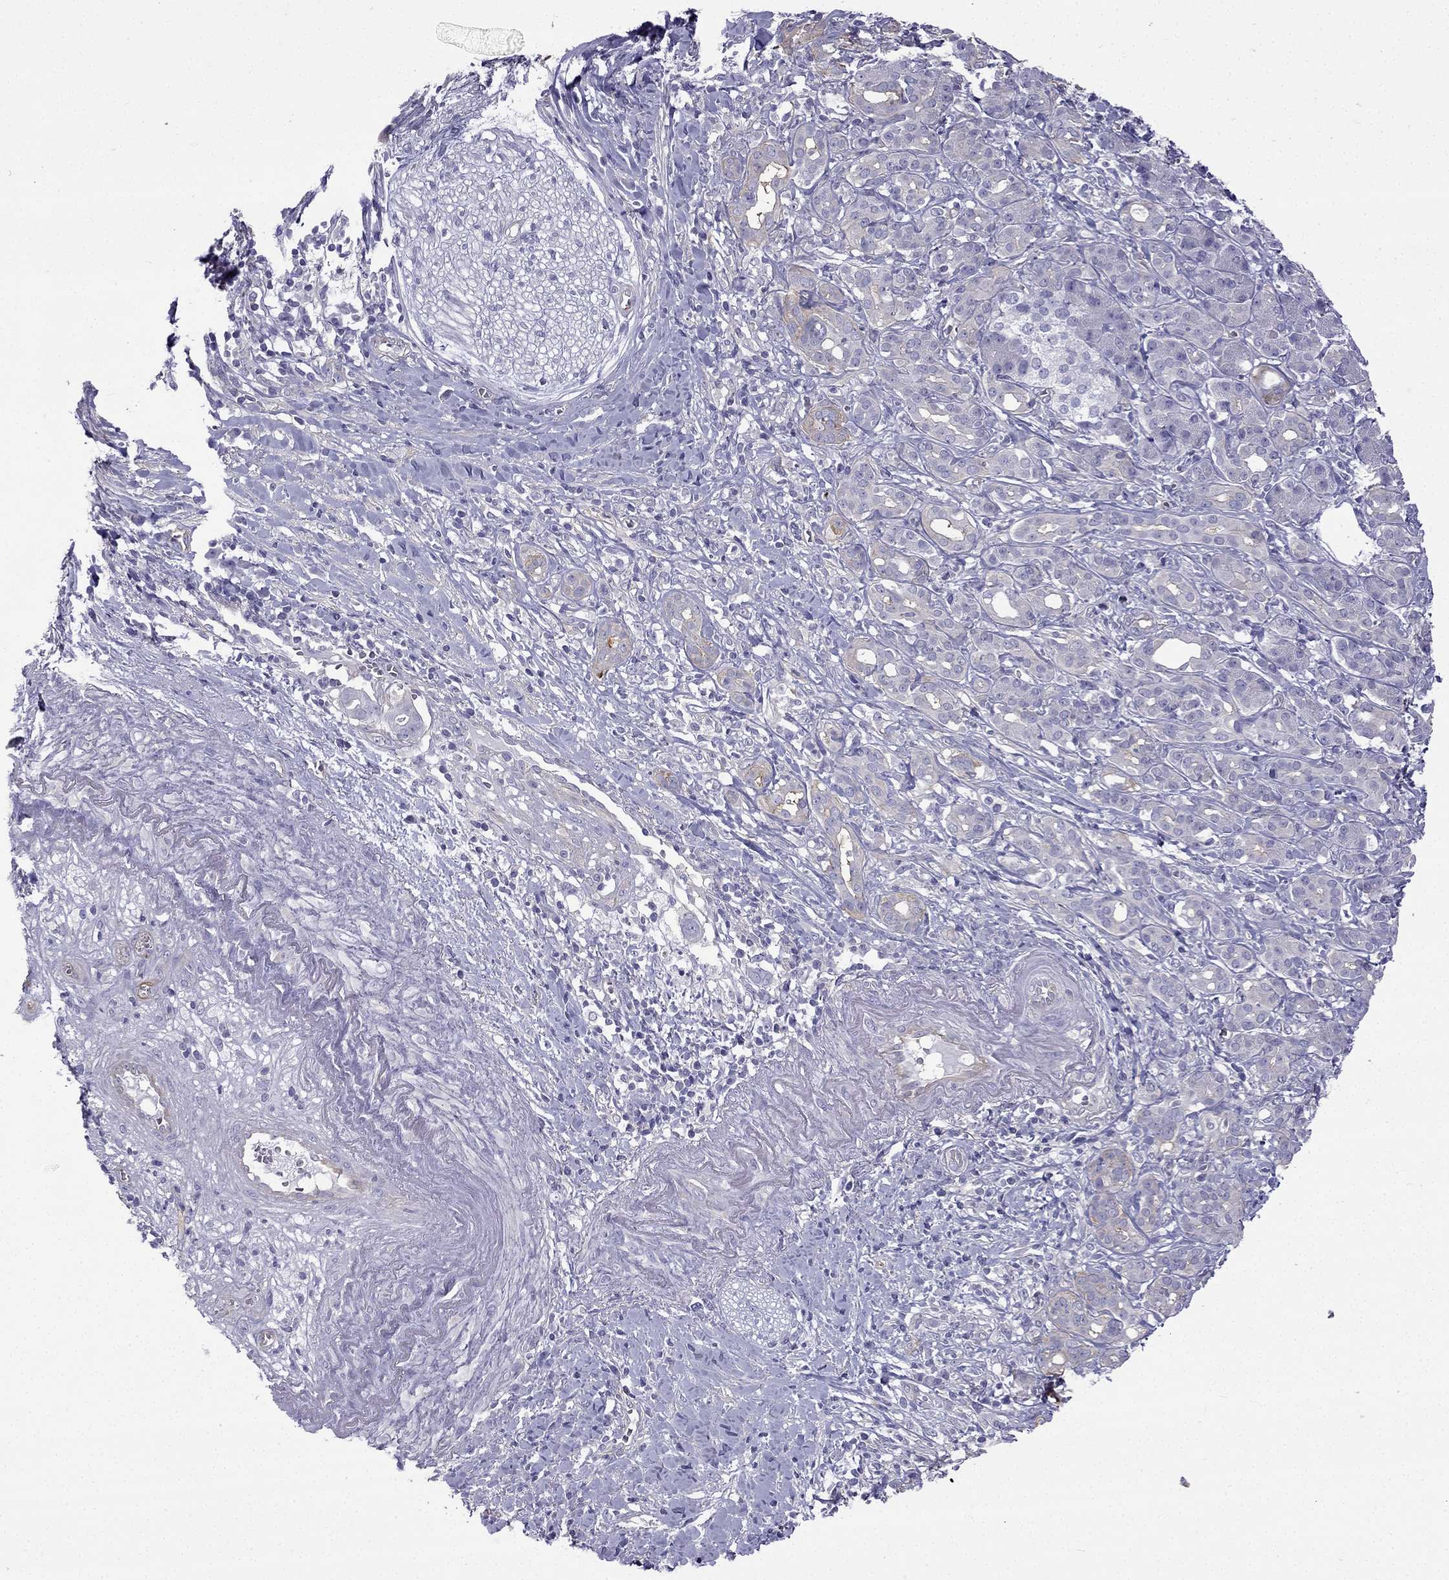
{"staining": {"intensity": "moderate", "quantity": "<25%", "location": "cytoplasmic/membranous"}, "tissue": "pancreatic cancer", "cell_type": "Tumor cells", "image_type": "cancer", "snomed": [{"axis": "morphology", "description": "Adenocarcinoma, NOS"}, {"axis": "topography", "description": "Pancreas"}], "caption": "The image exhibits immunohistochemical staining of pancreatic cancer. There is moderate cytoplasmic/membranous expression is identified in about <25% of tumor cells.", "gene": "GJA8", "patient": {"sex": "male", "age": 61}}